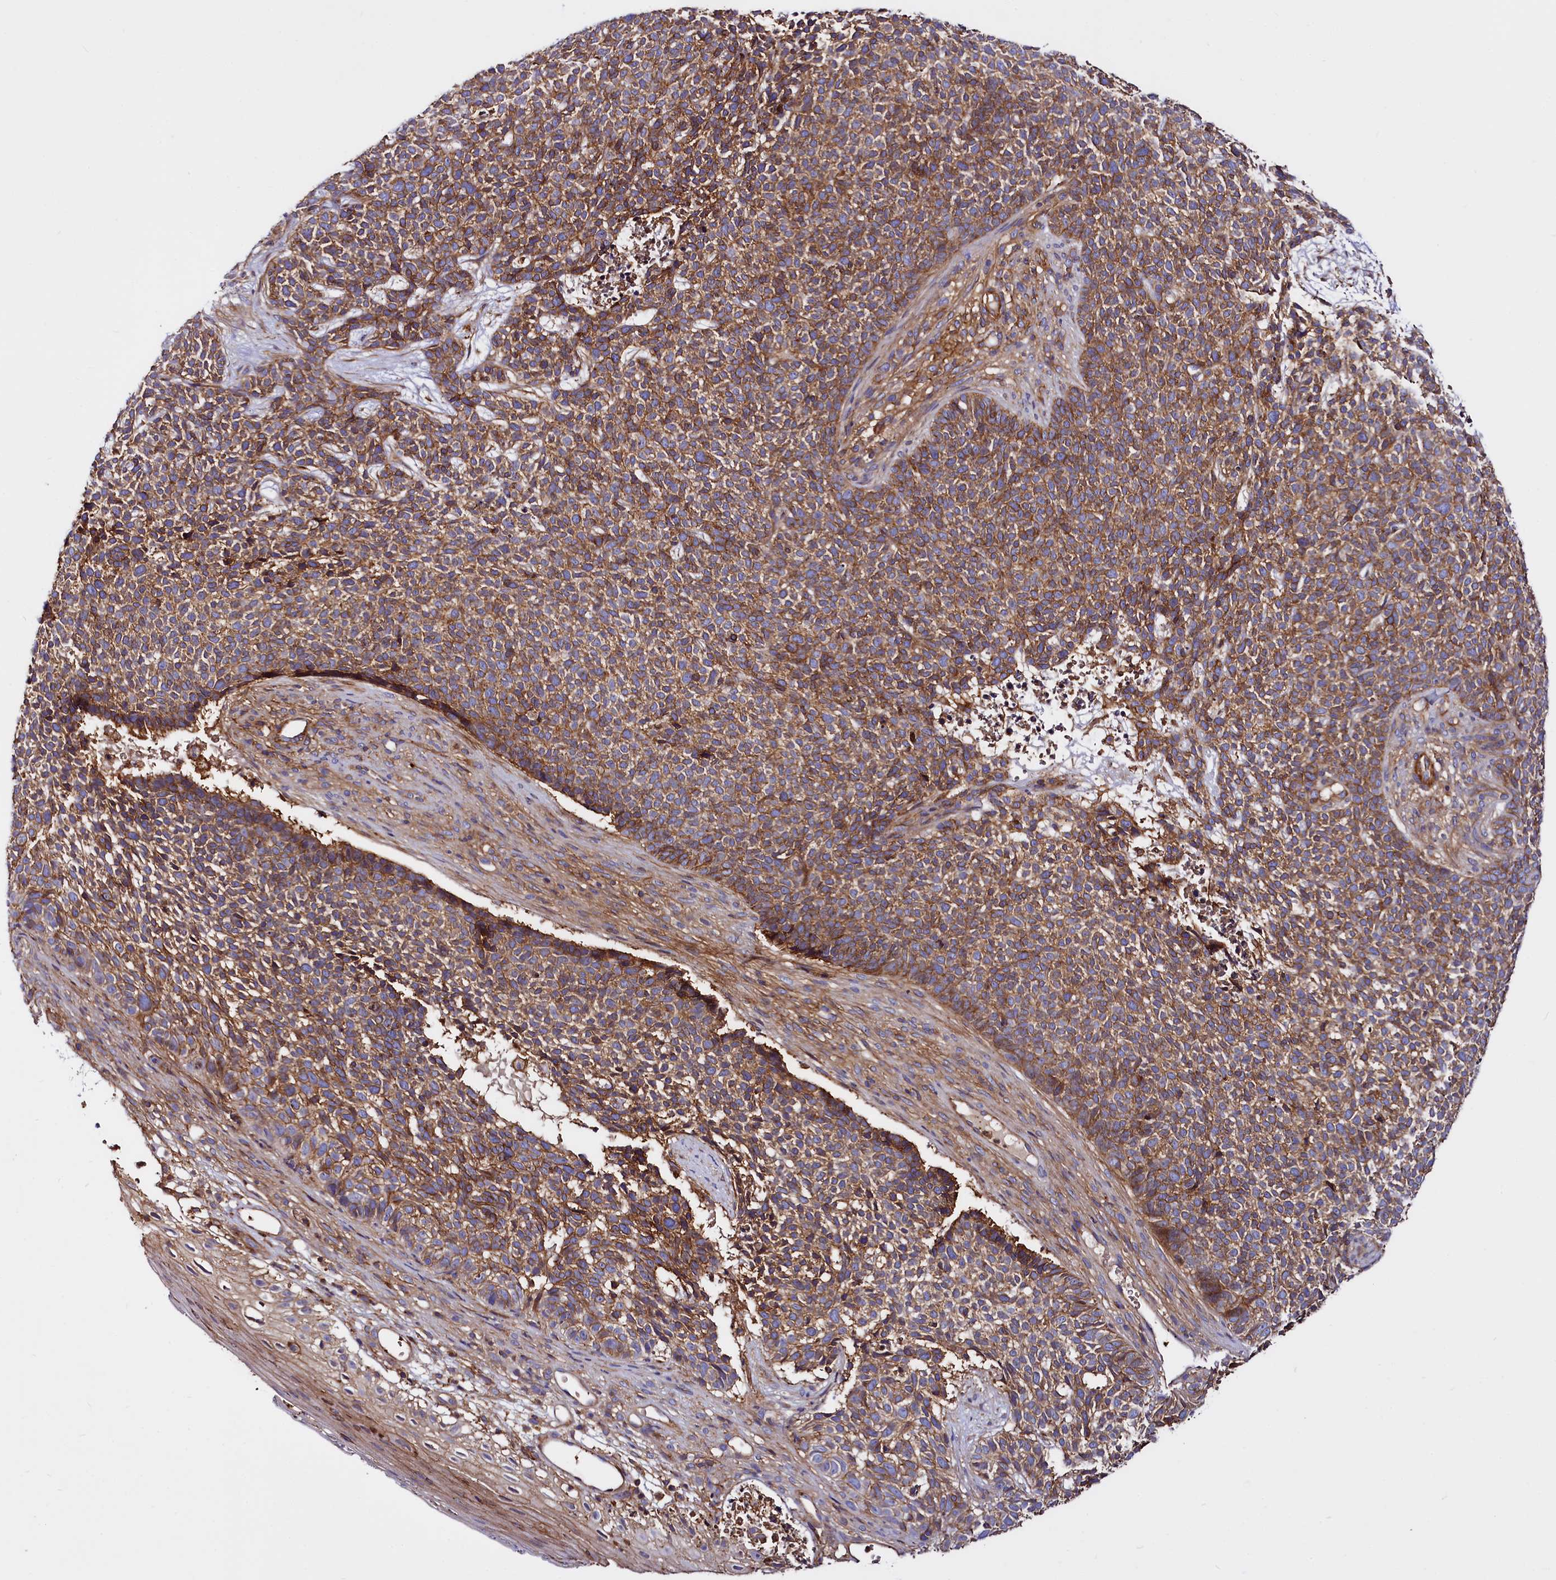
{"staining": {"intensity": "moderate", "quantity": ">75%", "location": "cytoplasmic/membranous"}, "tissue": "skin cancer", "cell_type": "Tumor cells", "image_type": "cancer", "snomed": [{"axis": "morphology", "description": "Basal cell carcinoma"}, {"axis": "topography", "description": "Skin"}], "caption": "Immunohistochemical staining of basal cell carcinoma (skin) displays moderate cytoplasmic/membranous protein staining in about >75% of tumor cells. (DAB = brown stain, brightfield microscopy at high magnification).", "gene": "ANO6", "patient": {"sex": "female", "age": 84}}